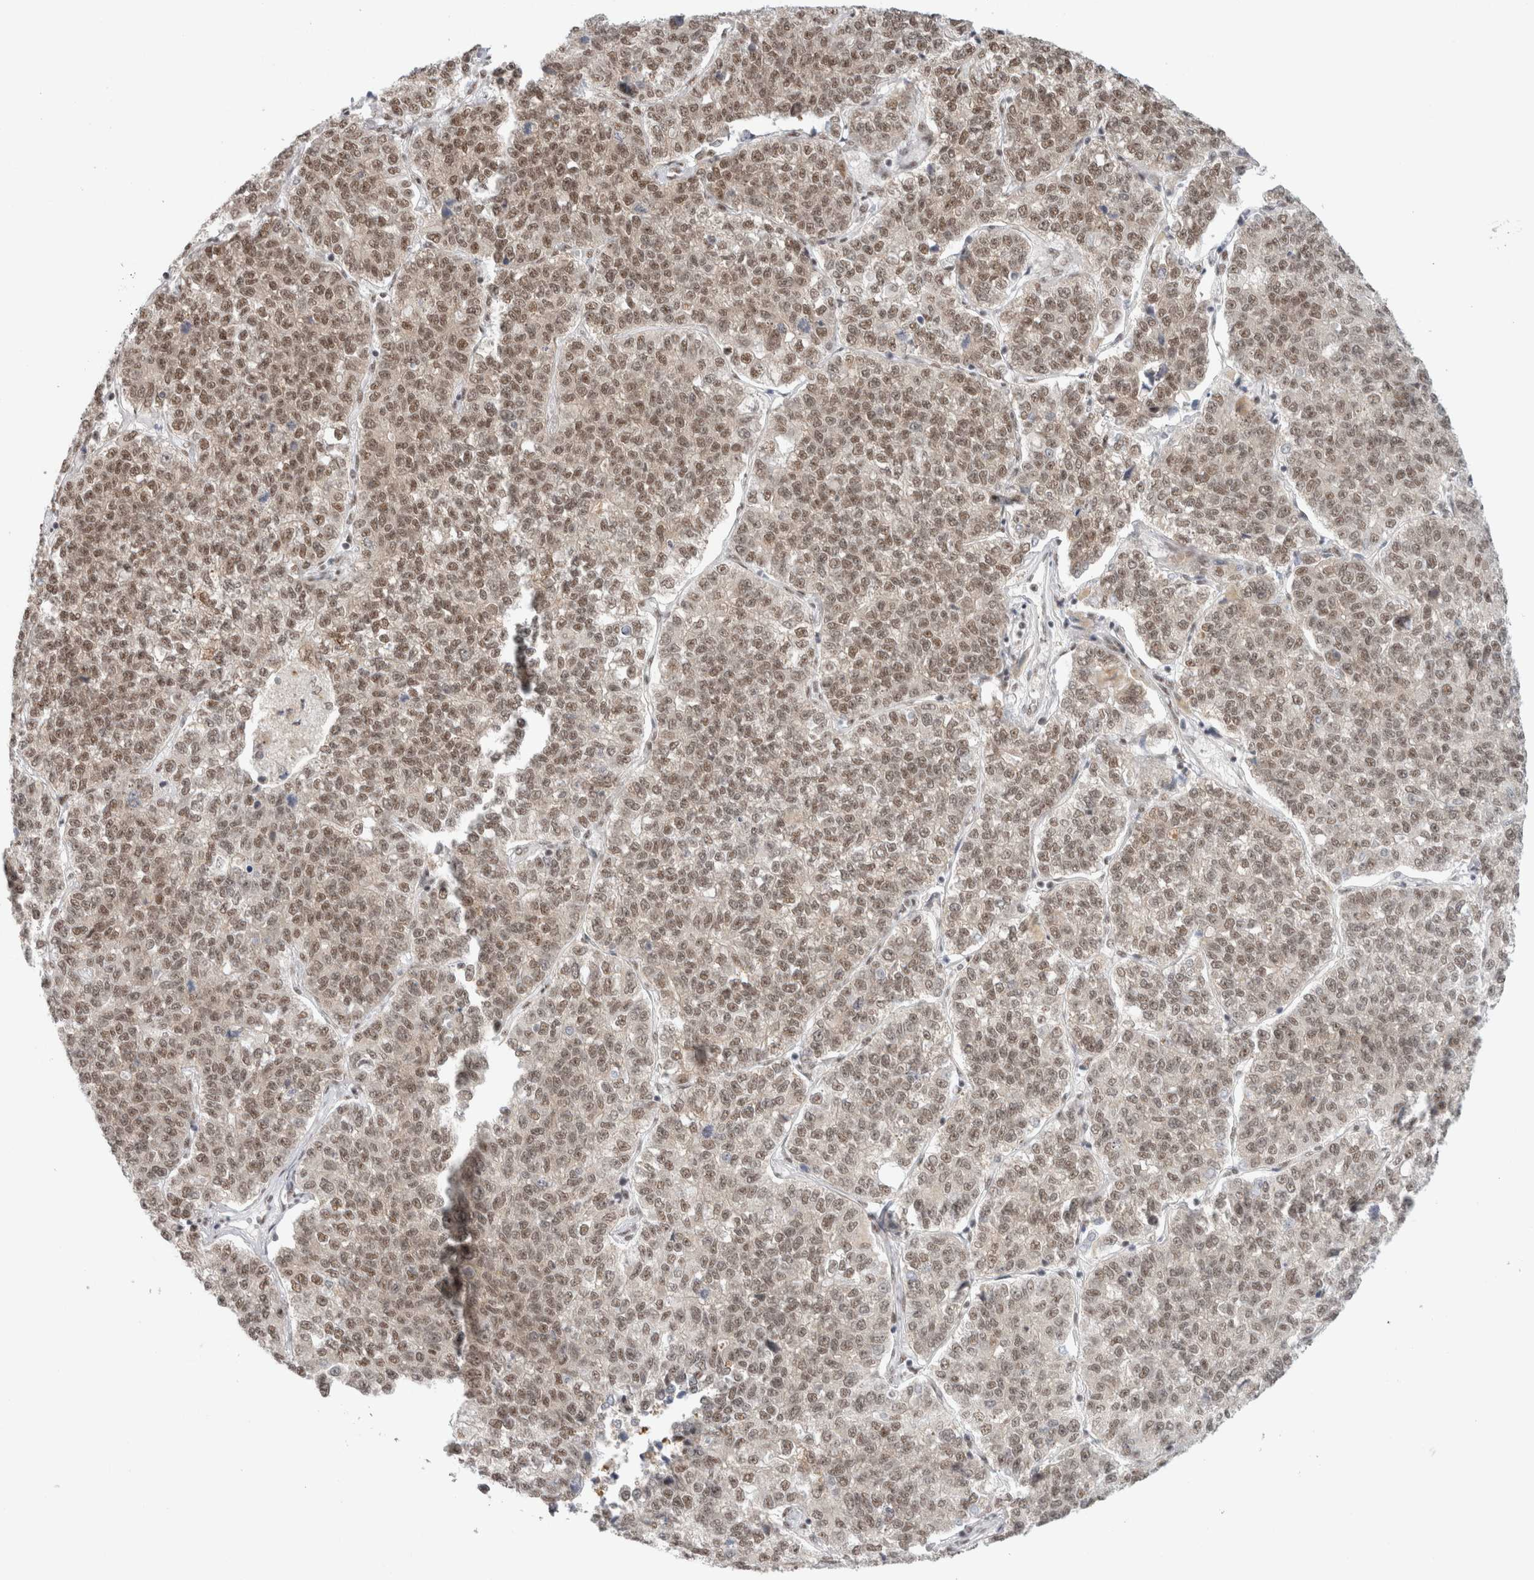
{"staining": {"intensity": "moderate", "quantity": ">75%", "location": "nuclear"}, "tissue": "lung cancer", "cell_type": "Tumor cells", "image_type": "cancer", "snomed": [{"axis": "morphology", "description": "Adenocarcinoma, NOS"}, {"axis": "topography", "description": "Lung"}], "caption": "Protein analysis of lung cancer (adenocarcinoma) tissue displays moderate nuclear positivity in approximately >75% of tumor cells.", "gene": "TRMT12", "patient": {"sex": "male", "age": 49}}